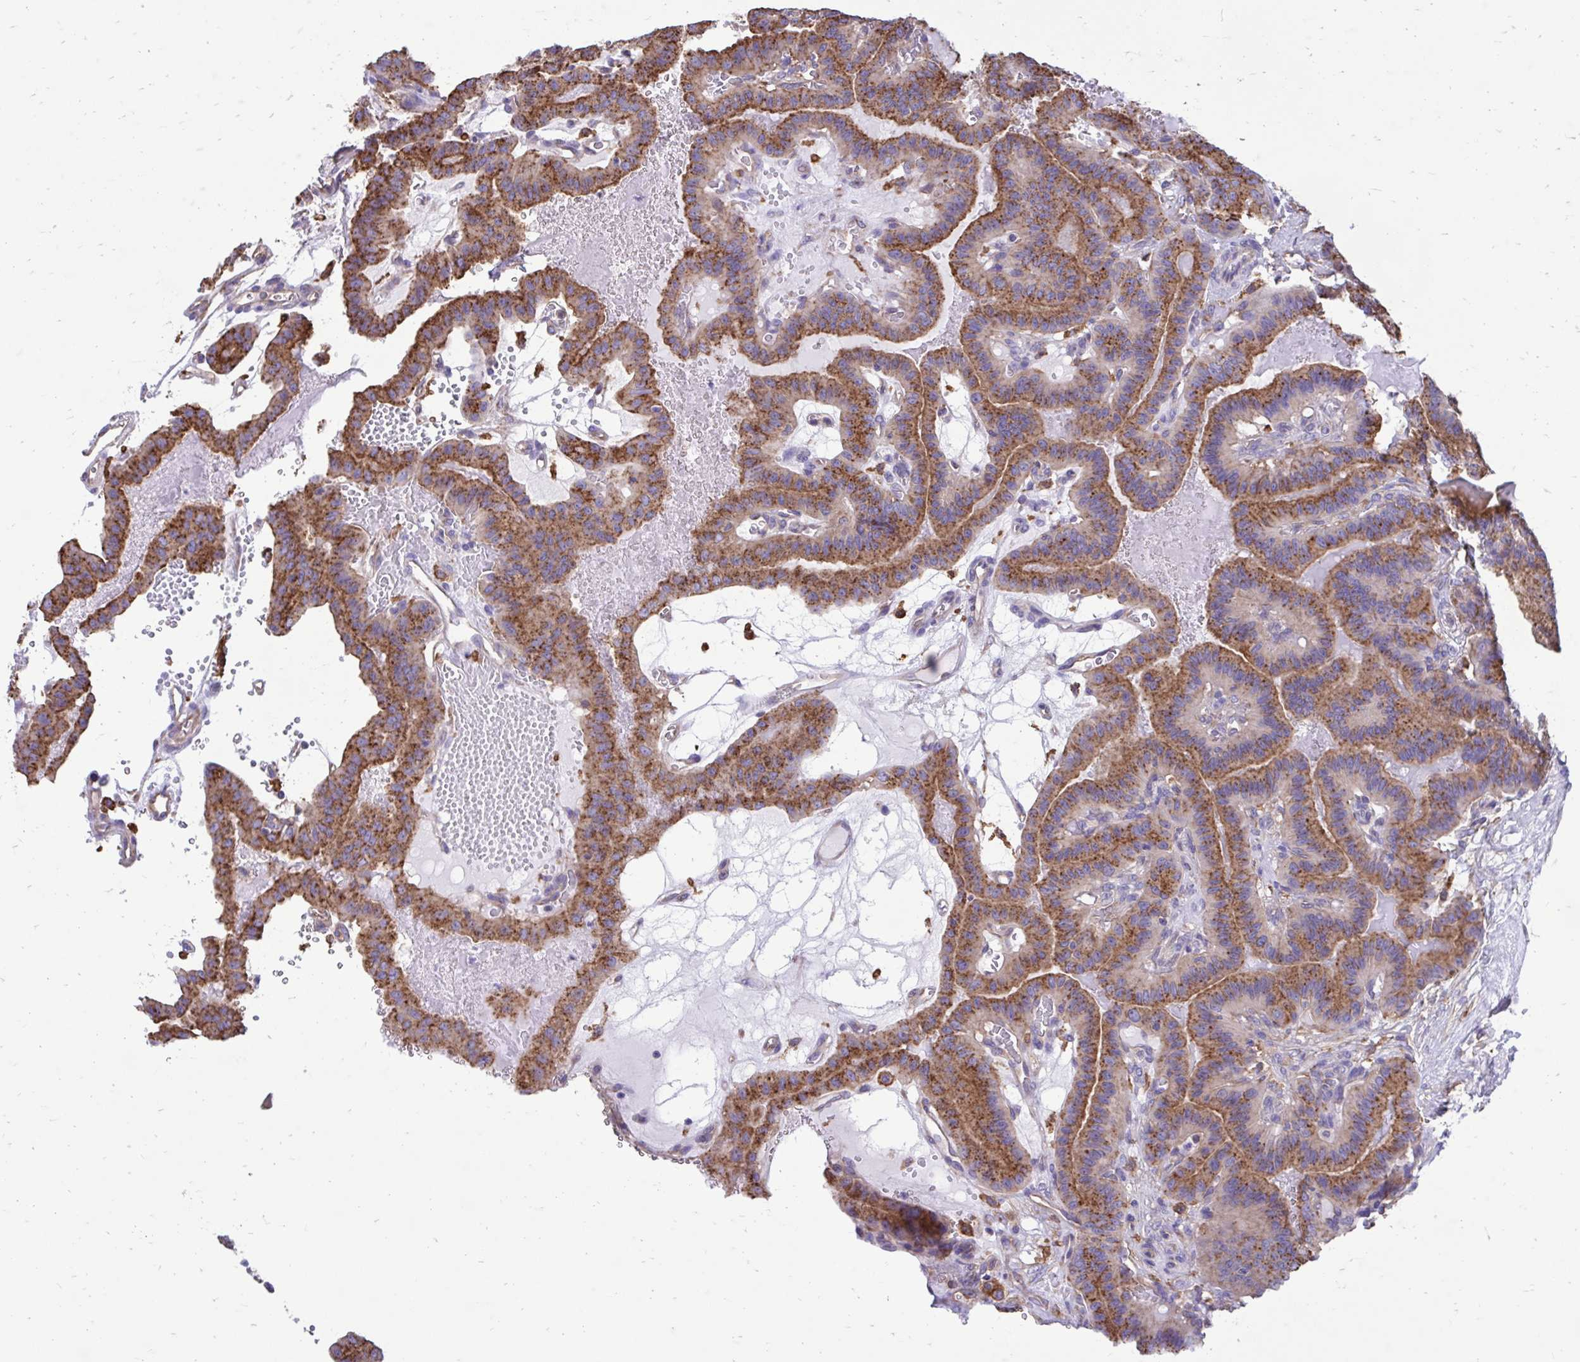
{"staining": {"intensity": "moderate", "quantity": ">75%", "location": "cytoplasmic/membranous"}, "tissue": "thyroid cancer", "cell_type": "Tumor cells", "image_type": "cancer", "snomed": [{"axis": "morphology", "description": "Papillary adenocarcinoma, NOS"}, {"axis": "topography", "description": "Thyroid gland"}], "caption": "IHC image of neoplastic tissue: human thyroid cancer stained using IHC reveals medium levels of moderate protein expression localized specifically in the cytoplasmic/membranous of tumor cells, appearing as a cytoplasmic/membranous brown color.", "gene": "CLTA", "patient": {"sex": "male", "age": 87}}